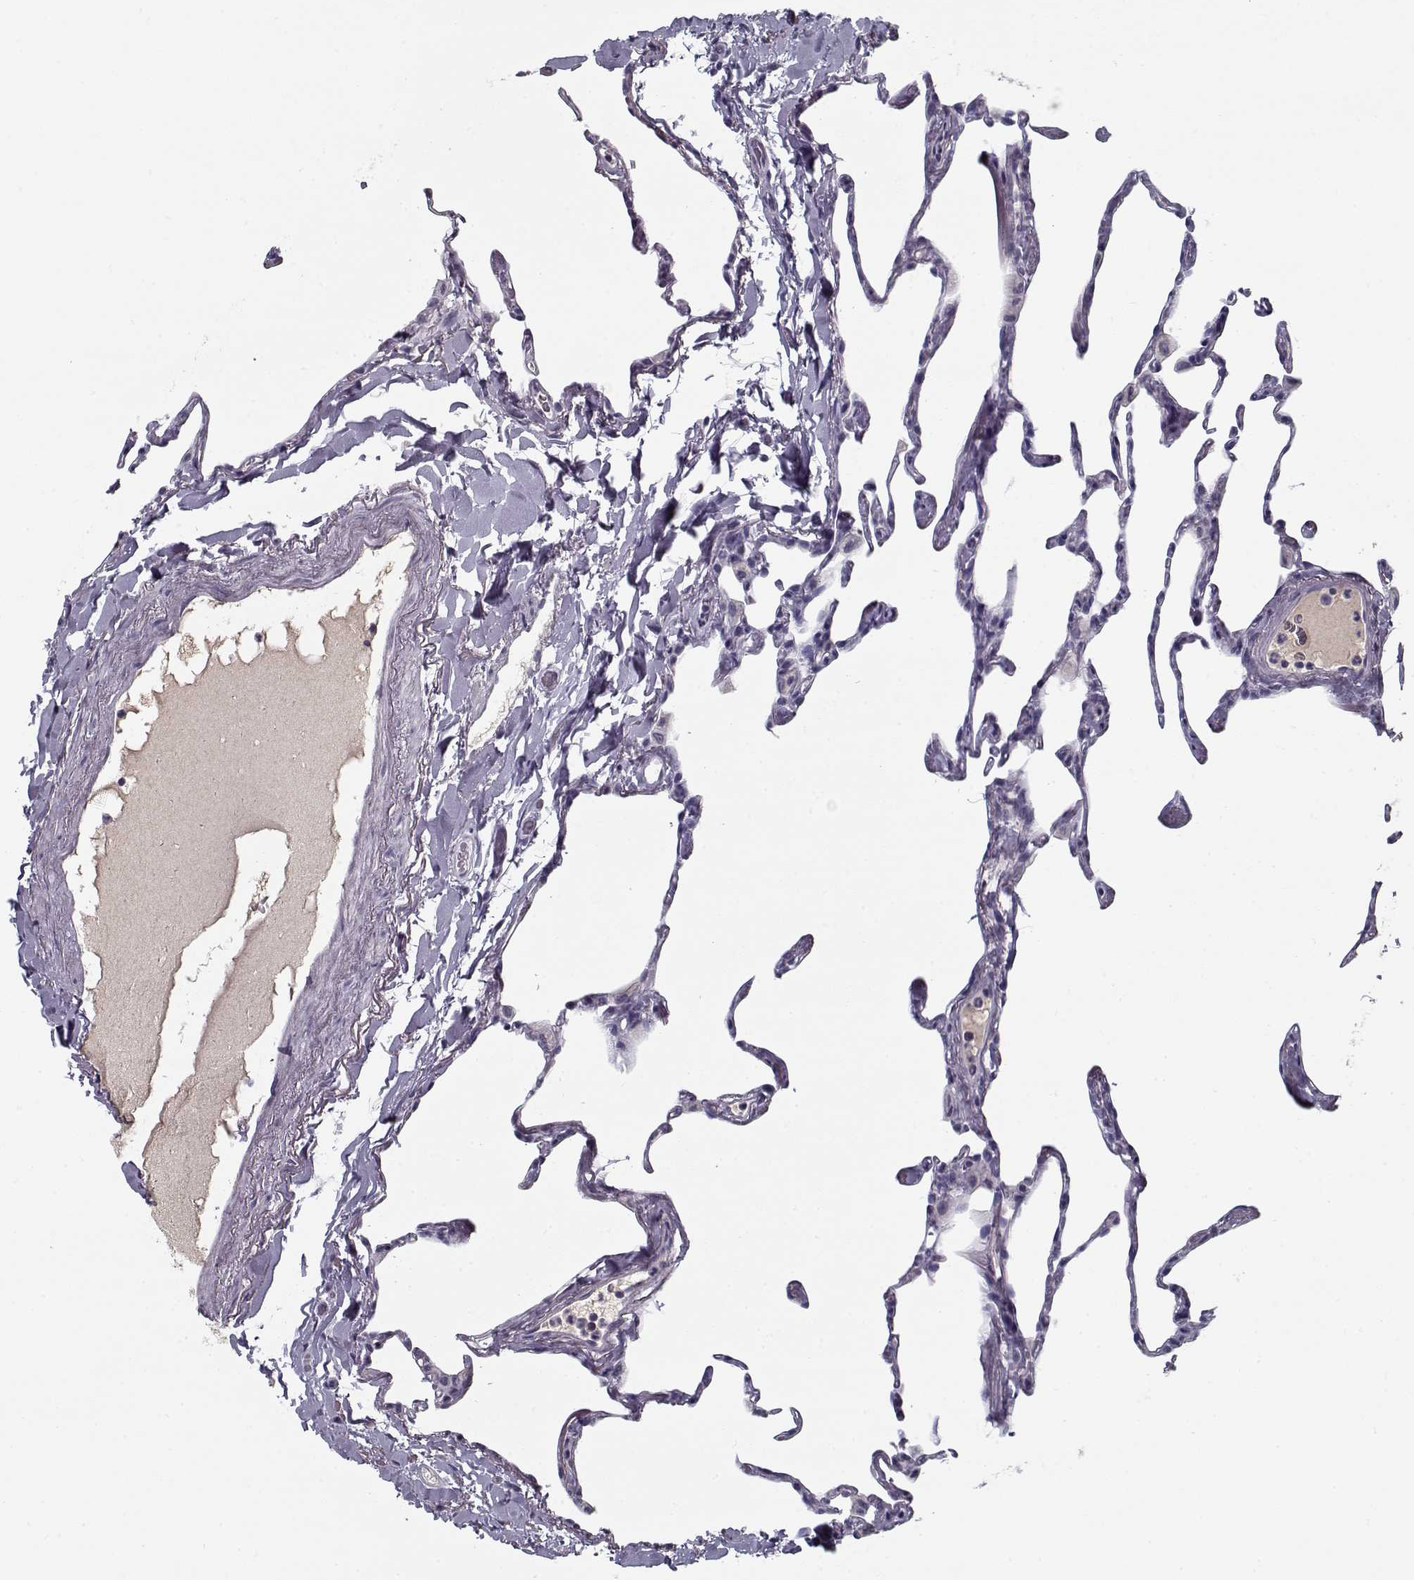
{"staining": {"intensity": "negative", "quantity": "none", "location": "none"}, "tissue": "lung", "cell_type": "Alveolar cells", "image_type": "normal", "snomed": [{"axis": "morphology", "description": "Normal tissue, NOS"}, {"axis": "topography", "description": "Lung"}], "caption": "Immunohistochemistry (IHC) image of benign lung: human lung stained with DAB (3,3'-diaminobenzidine) demonstrates no significant protein positivity in alveolar cells.", "gene": "SPACA9", "patient": {"sex": "male", "age": 65}}